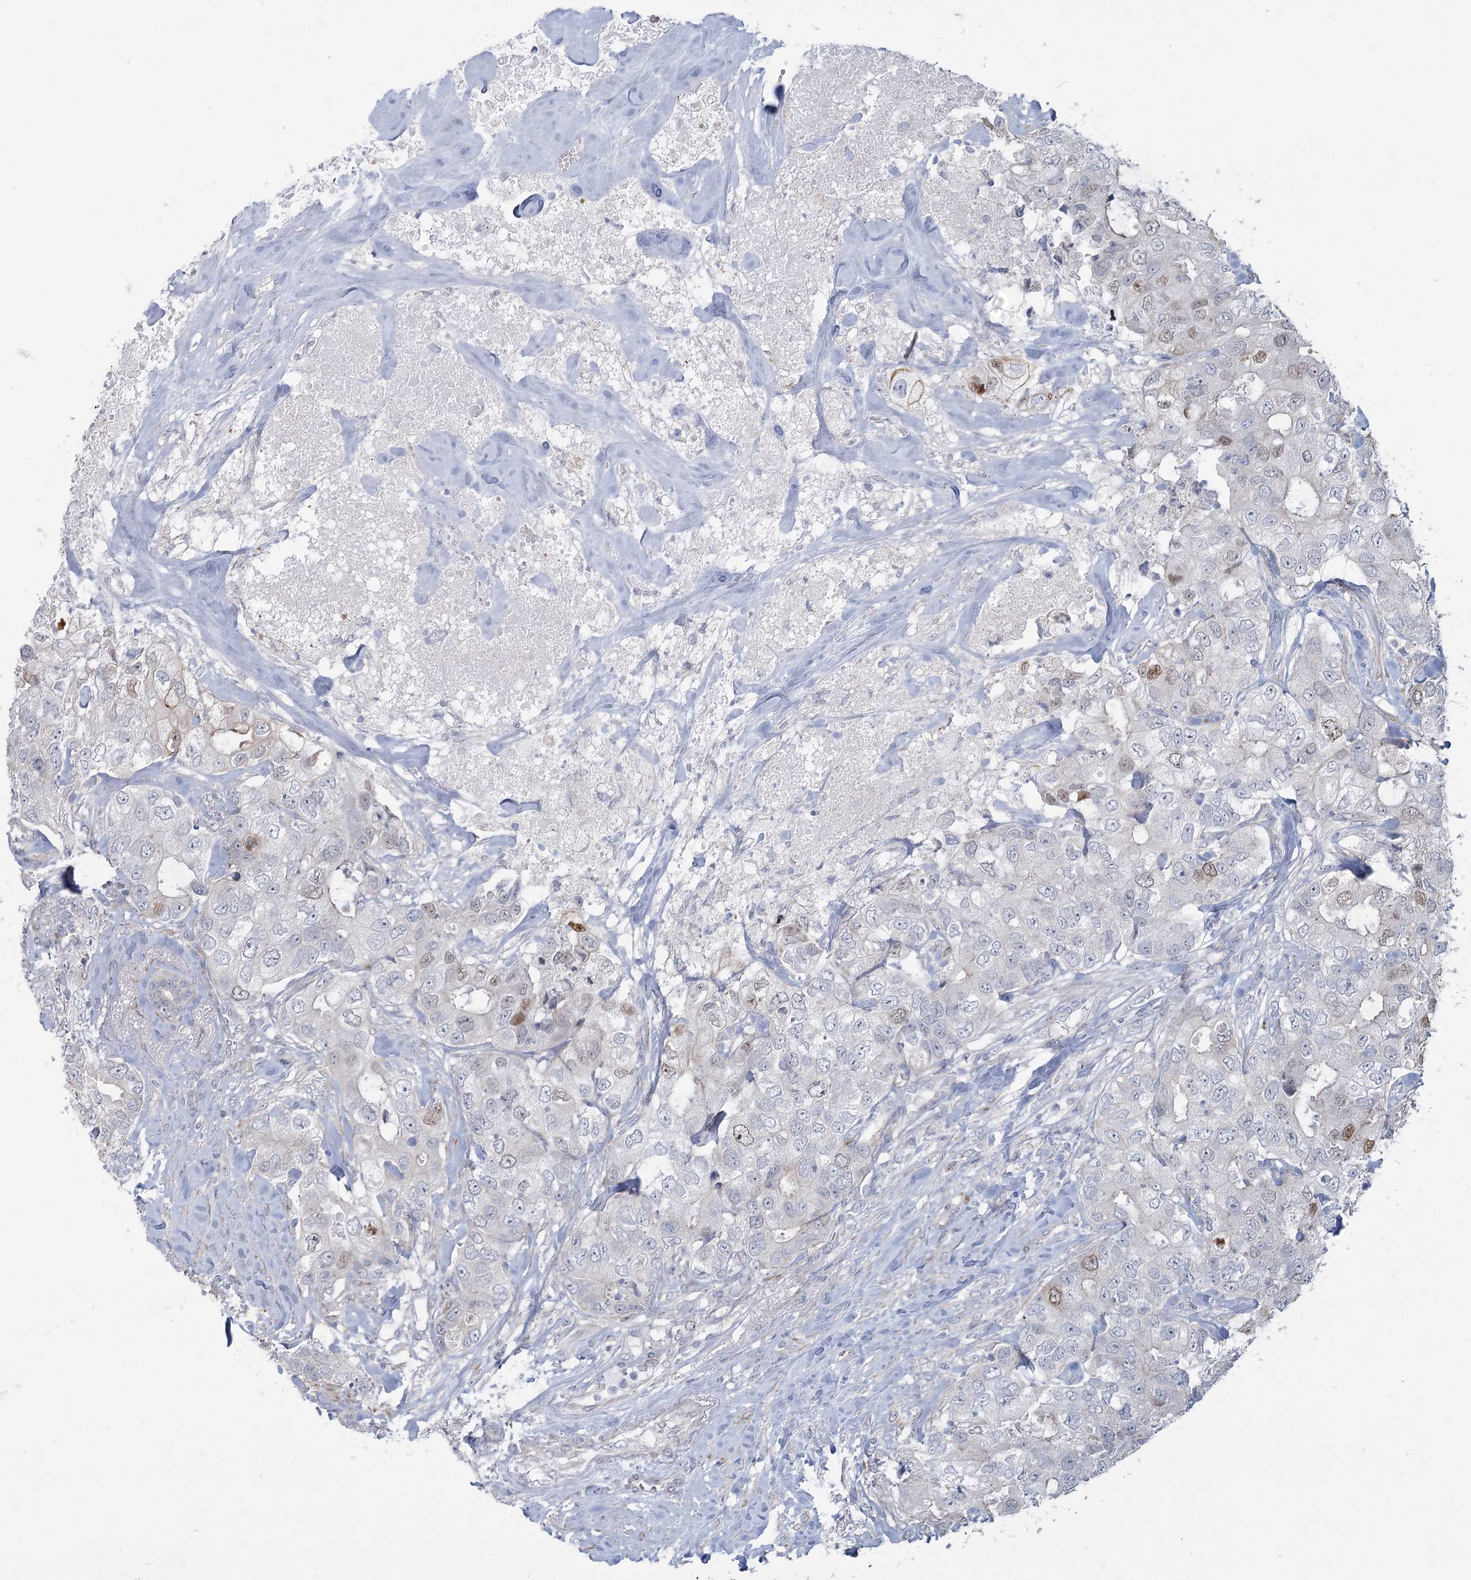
{"staining": {"intensity": "moderate", "quantity": "<25%", "location": "nuclear"}, "tissue": "breast cancer", "cell_type": "Tumor cells", "image_type": "cancer", "snomed": [{"axis": "morphology", "description": "Duct carcinoma"}, {"axis": "topography", "description": "Breast"}], "caption": "Protein staining demonstrates moderate nuclear positivity in about <25% of tumor cells in breast infiltrating ductal carcinoma.", "gene": "ABITRAM", "patient": {"sex": "female", "age": 62}}